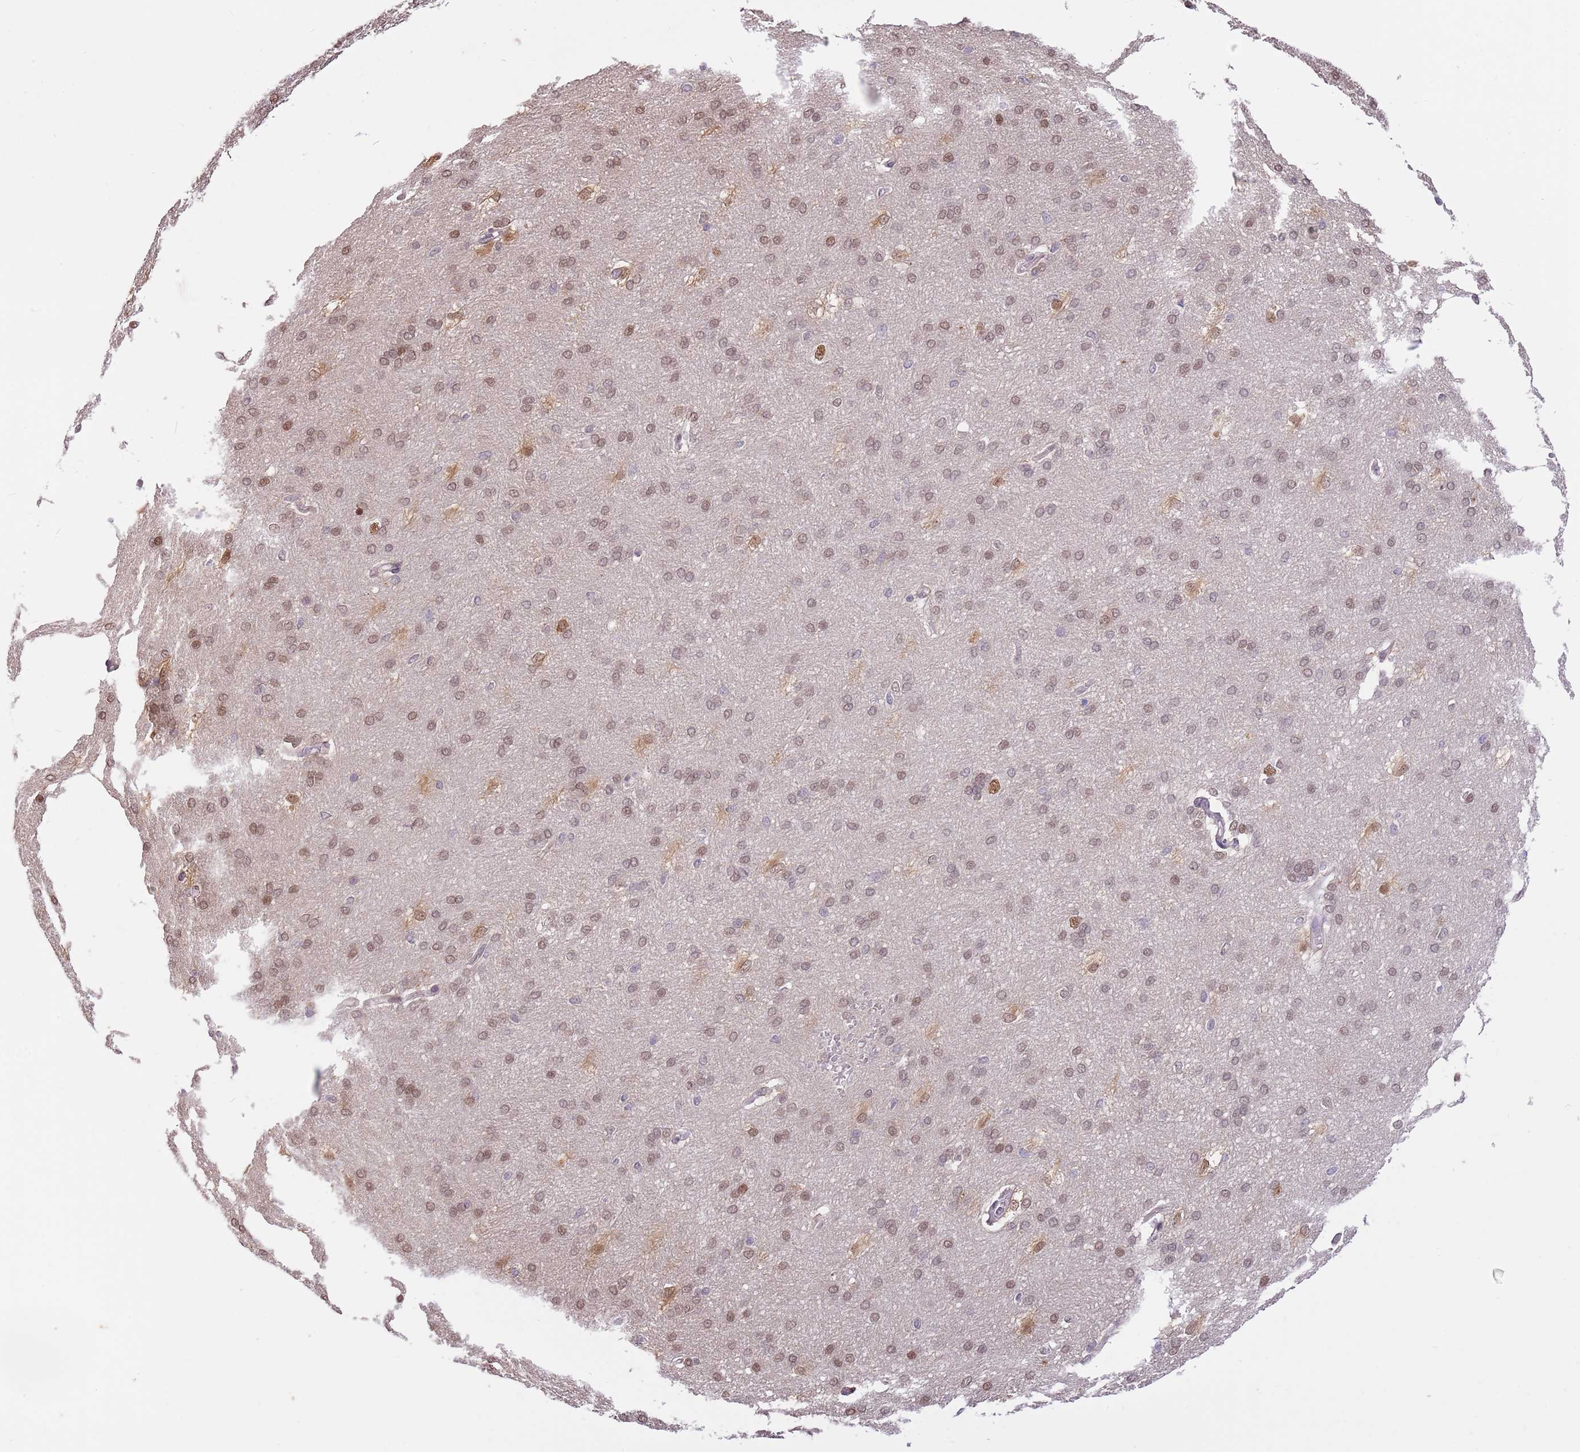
{"staining": {"intensity": "moderate", "quantity": "<25%", "location": "nuclear"}, "tissue": "cerebral cortex", "cell_type": "Endothelial cells", "image_type": "normal", "snomed": [{"axis": "morphology", "description": "Normal tissue, NOS"}, {"axis": "topography", "description": "Cerebral cortex"}], "caption": "An IHC micrograph of benign tissue is shown. Protein staining in brown highlights moderate nuclear positivity in cerebral cortex within endothelial cells.", "gene": "RFK", "patient": {"sex": "male", "age": 62}}